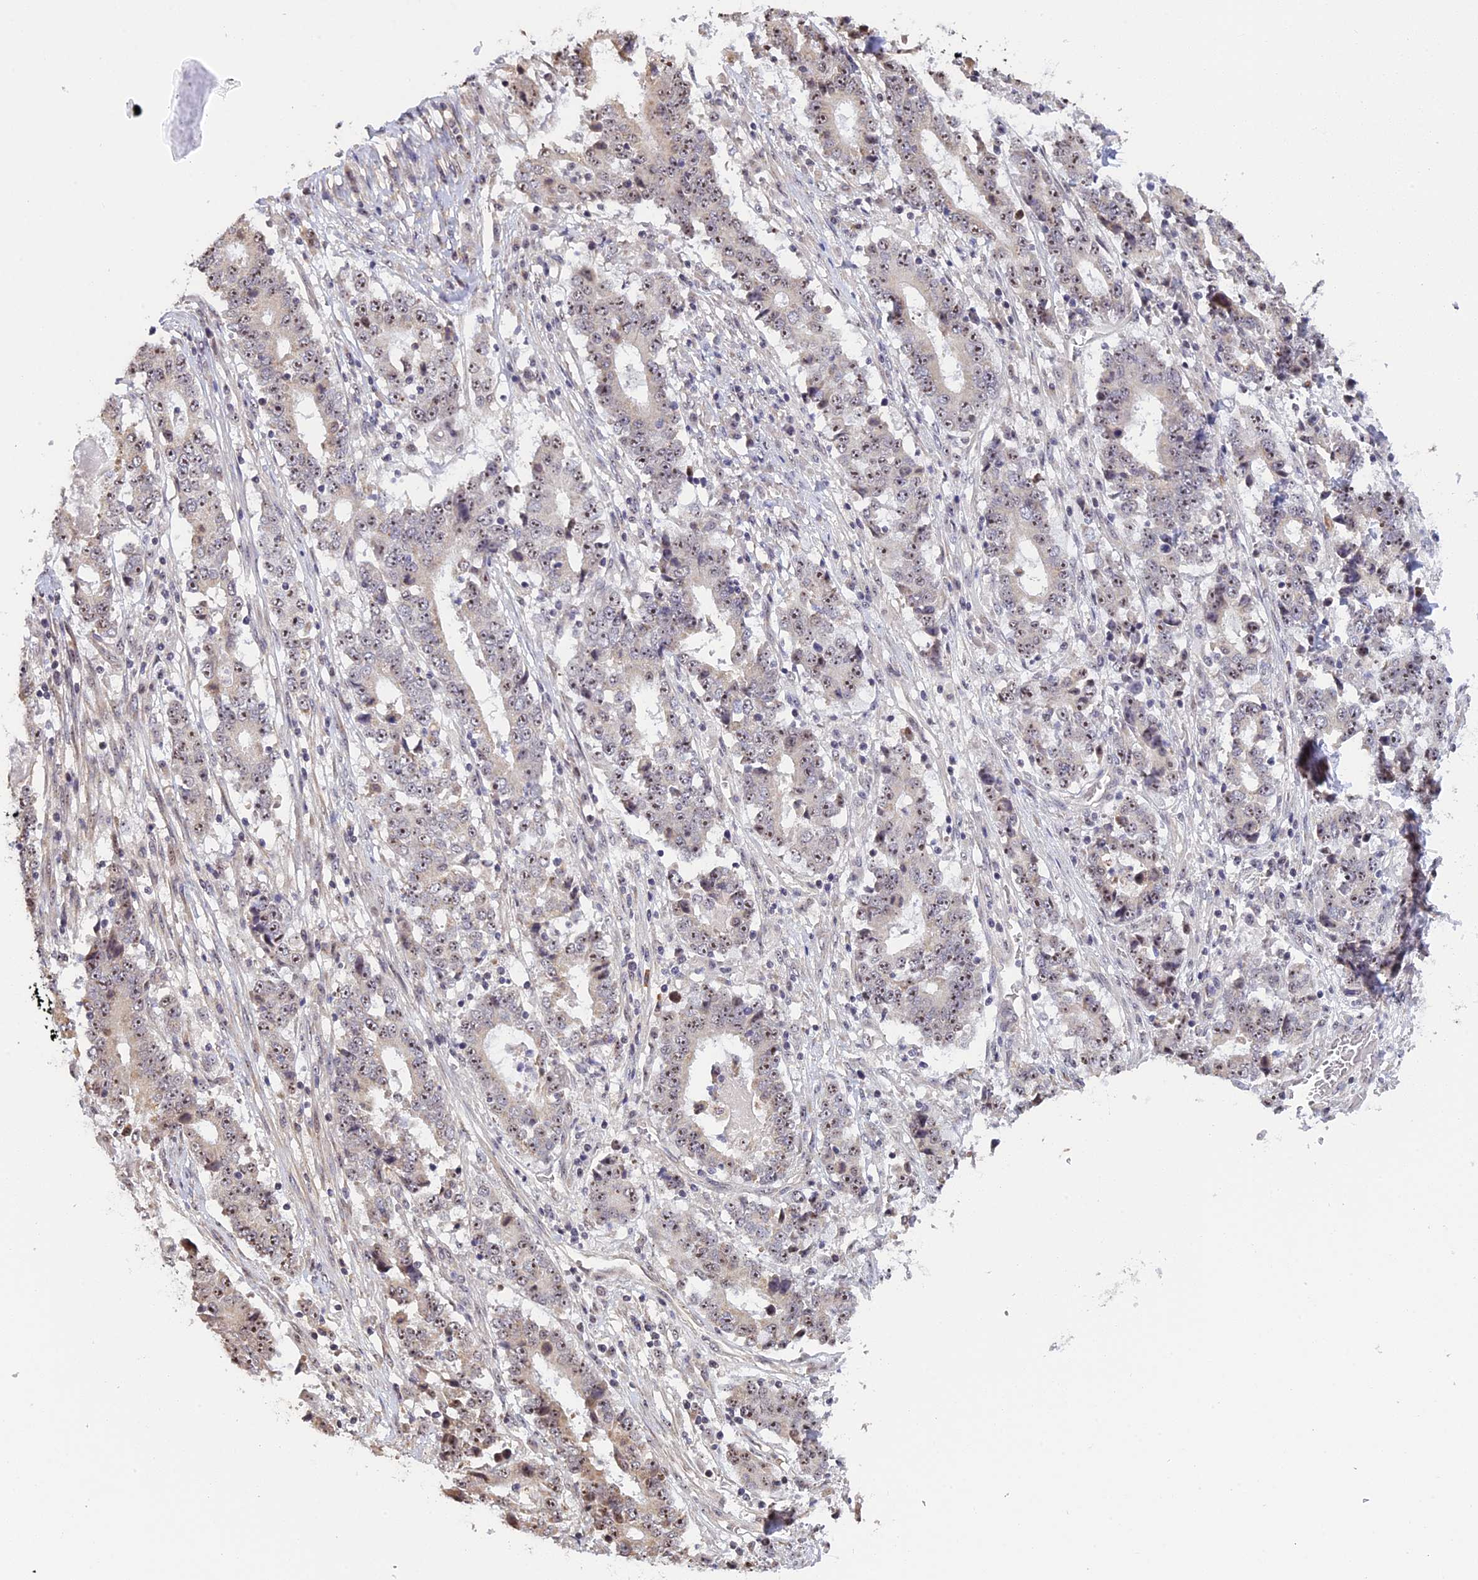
{"staining": {"intensity": "moderate", "quantity": "25%-75%", "location": "nuclear"}, "tissue": "stomach cancer", "cell_type": "Tumor cells", "image_type": "cancer", "snomed": [{"axis": "morphology", "description": "Adenocarcinoma, NOS"}, {"axis": "topography", "description": "Stomach"}], "caption": "A brown stain shows moderate nuclear expression of a protein in stomach cancer tumor cells. The staining was performed using DAB (3,3'-diaminobenzidine), with brown indicating positive protein expression. Nuclei are stained blue with hematoxylin.", "gene": "MGA", "patient": {"sex": "male", "age": 59}}